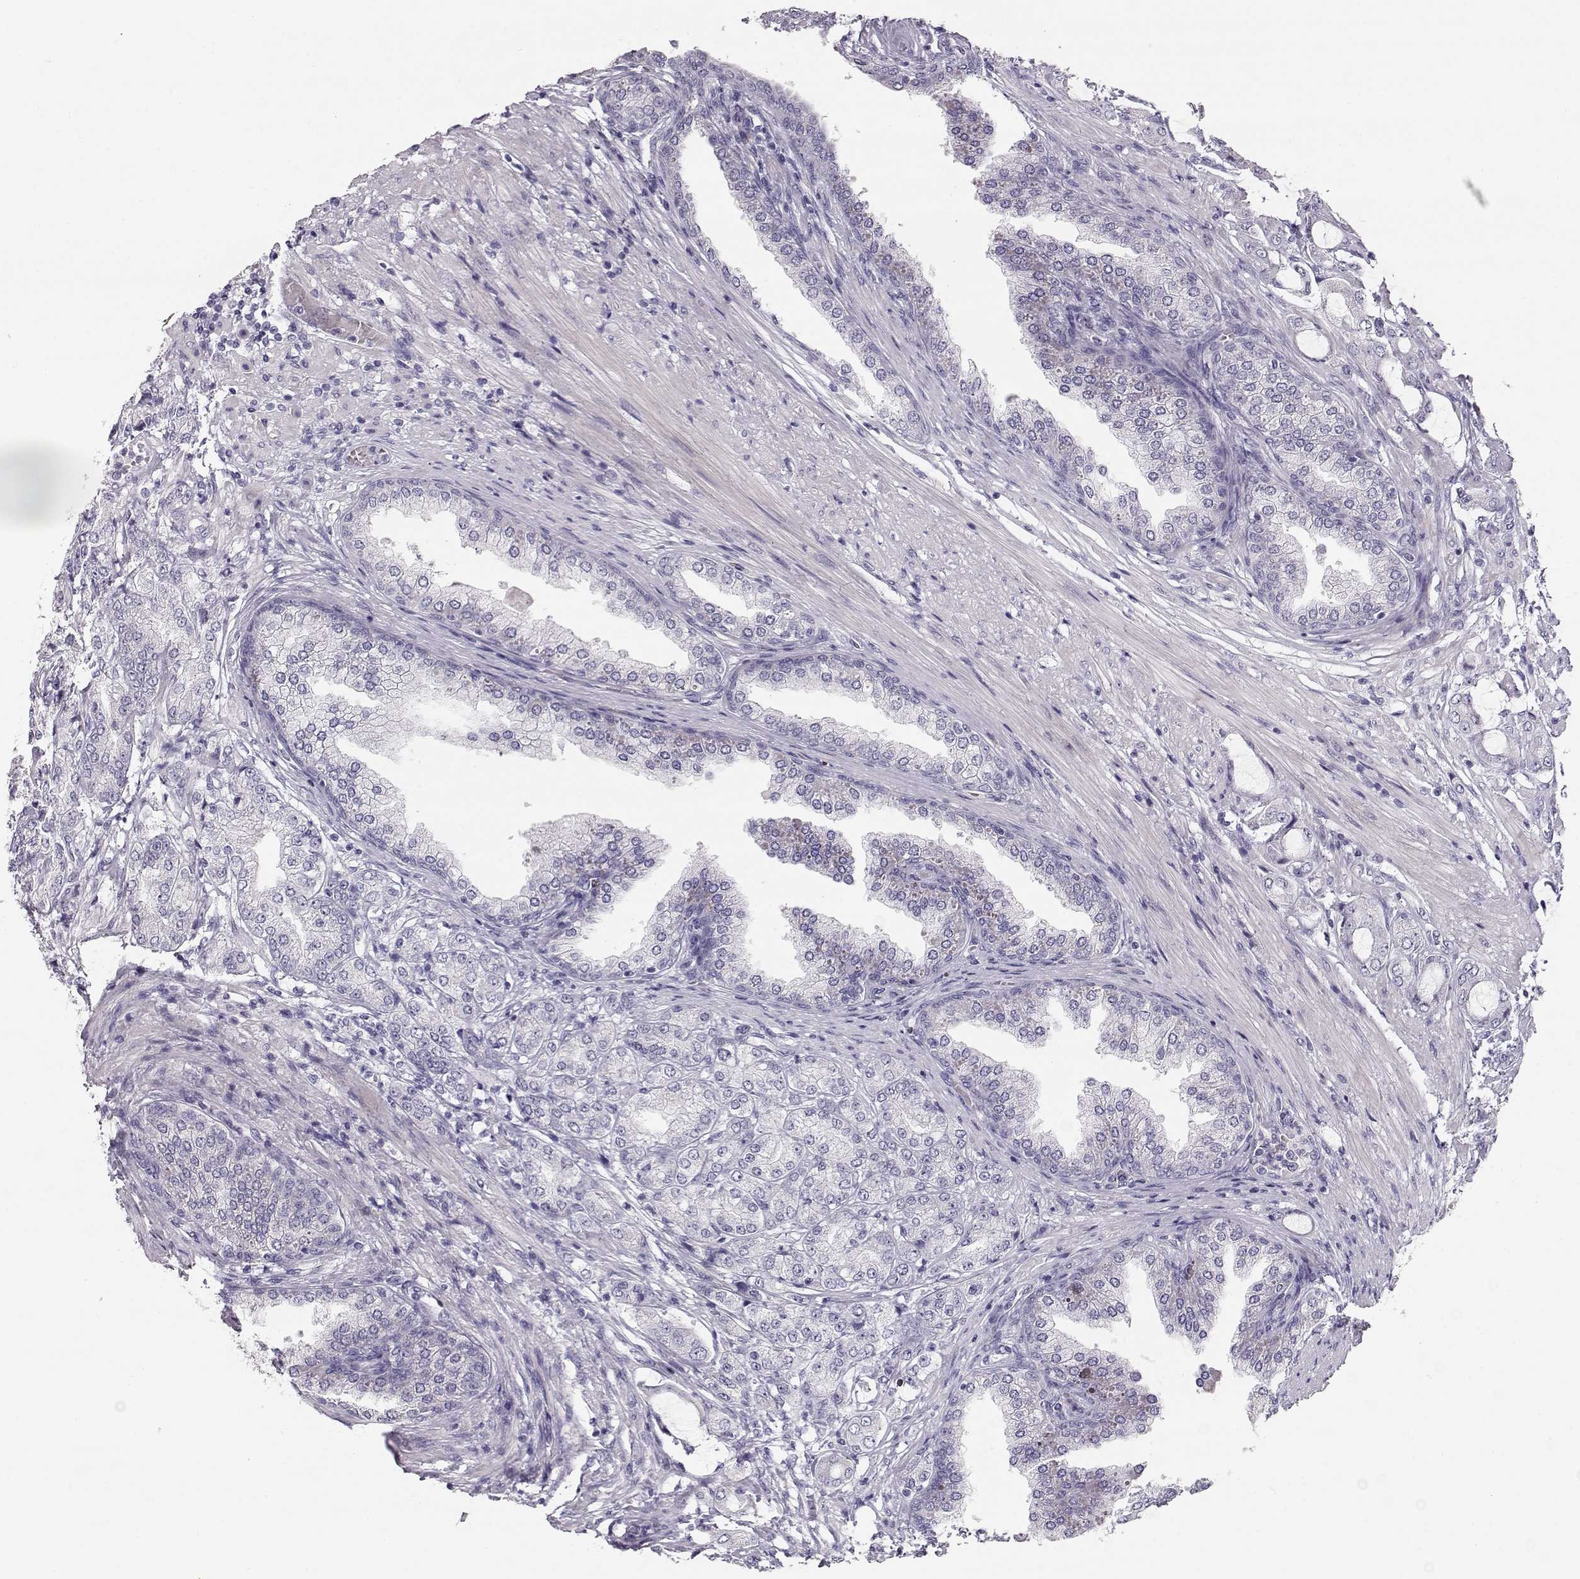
{"staining": {"intensity": "negative", "quantity": "none", "location": "none"}, "tissue": "prostate cancer", "cell_type": "Tumor cells", "image_type": "cancer", "snomed": [{"axis": "morphology", "description": "Adenocarcinoma, NOS"}, {"axis": "topography", "description": "Prostate"}], "caption": "This is an IHC image of human adenocarcinoma (prostate). There is no positivity in tumor cells.", "gene": "TTC26", "patient": {"sex": "male", "age": 63}}